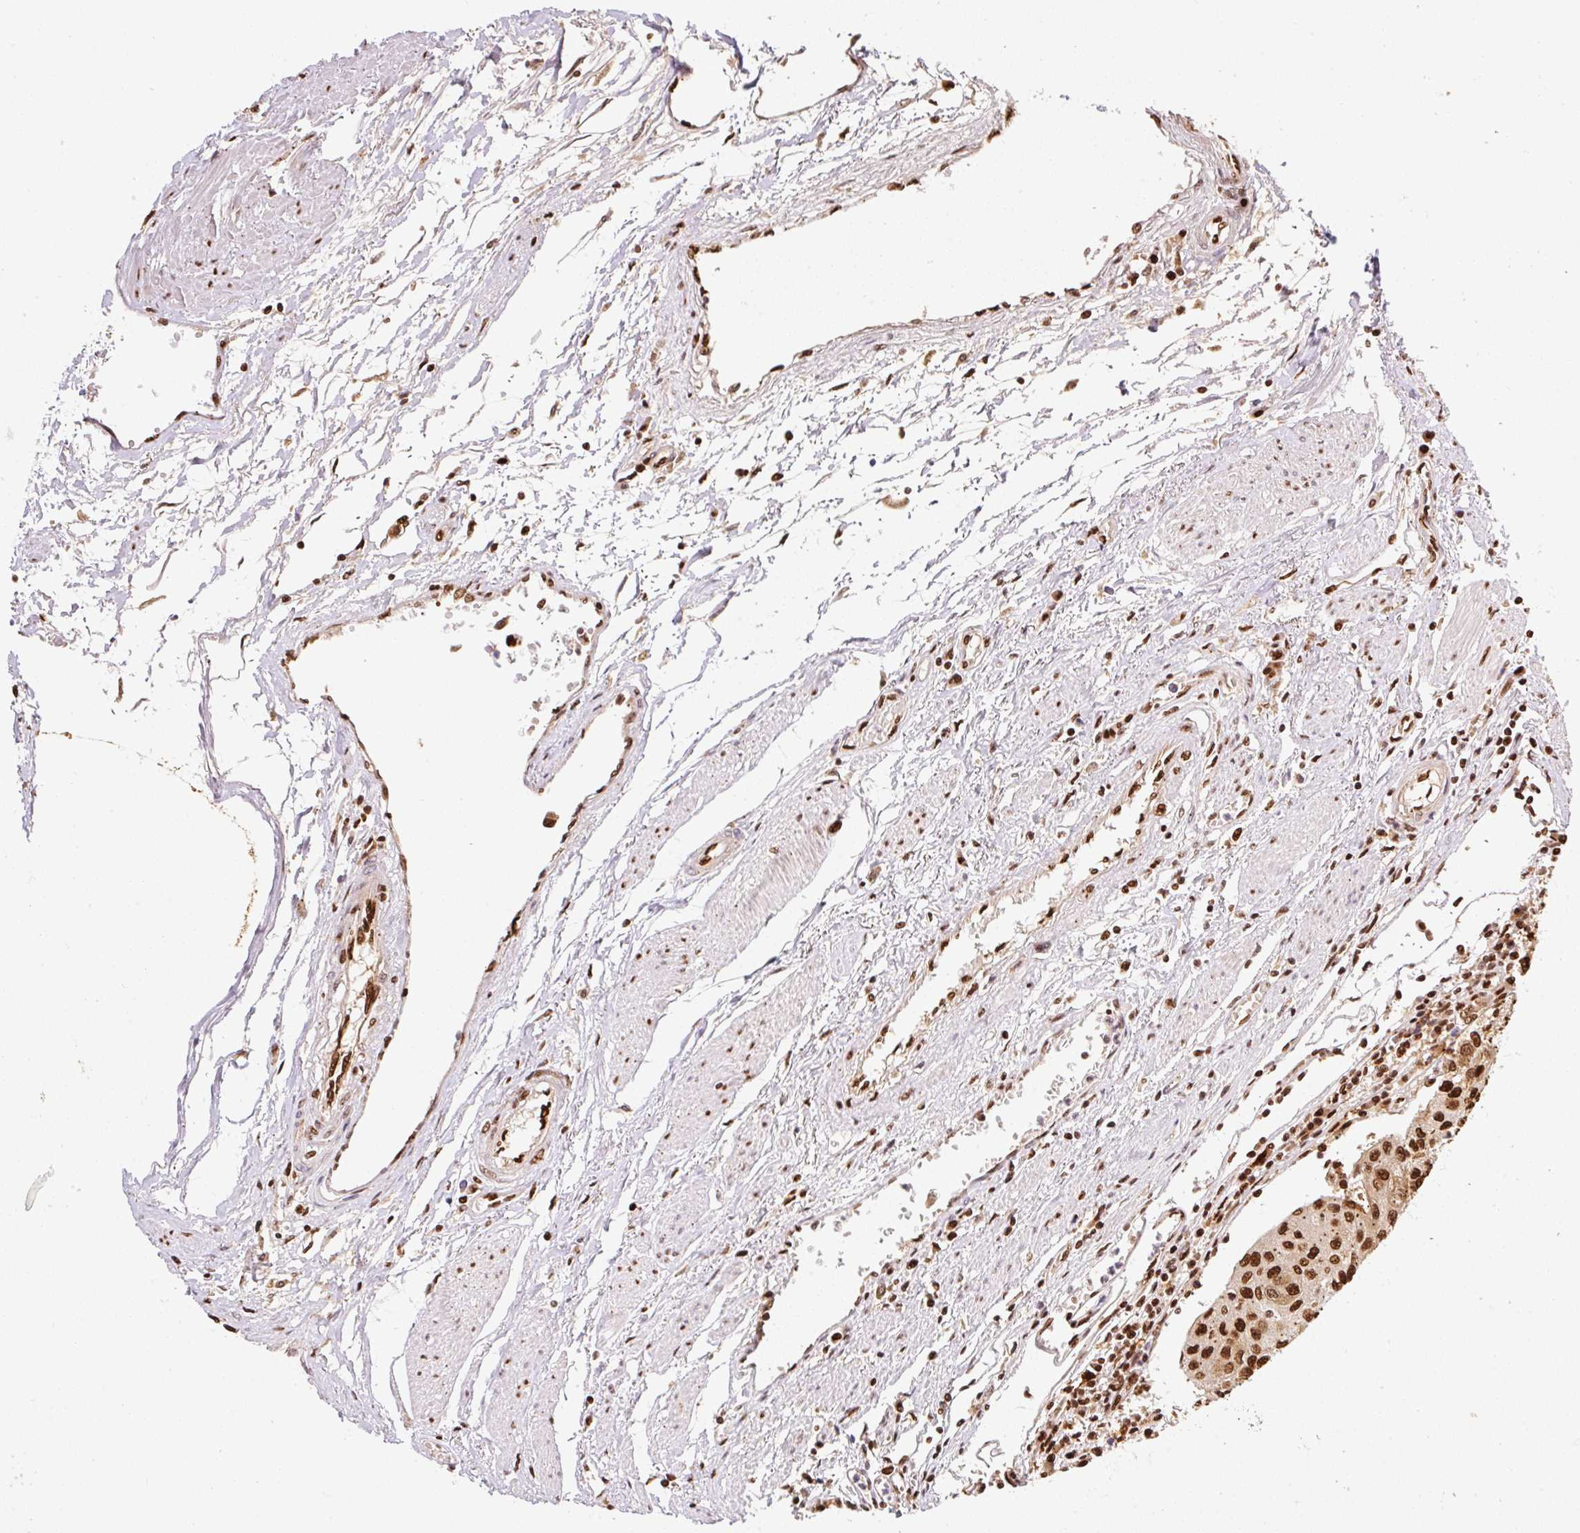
{"staining": {"intensity": "moderate", "quantity": ">75%", "location": "nuclear"}, "tissue": "urothelial cancer", "cell_type": "Tumor cells", "image_type": "cancer", "snomed": [{"axis": "morphology", "description": "Urothelial carcinoma, High grade"}, {"axis": "topography", "description": "Urinary bladder"}], "caption": "This histopathology image demonstrates immunohistochemistry (IHC) staining of human urothelial cancer, with medium moderate nuclear expression in about >75% of tumor cells.", "gene": "GPR139", "patient": {"sex": "female", "age": 85}}